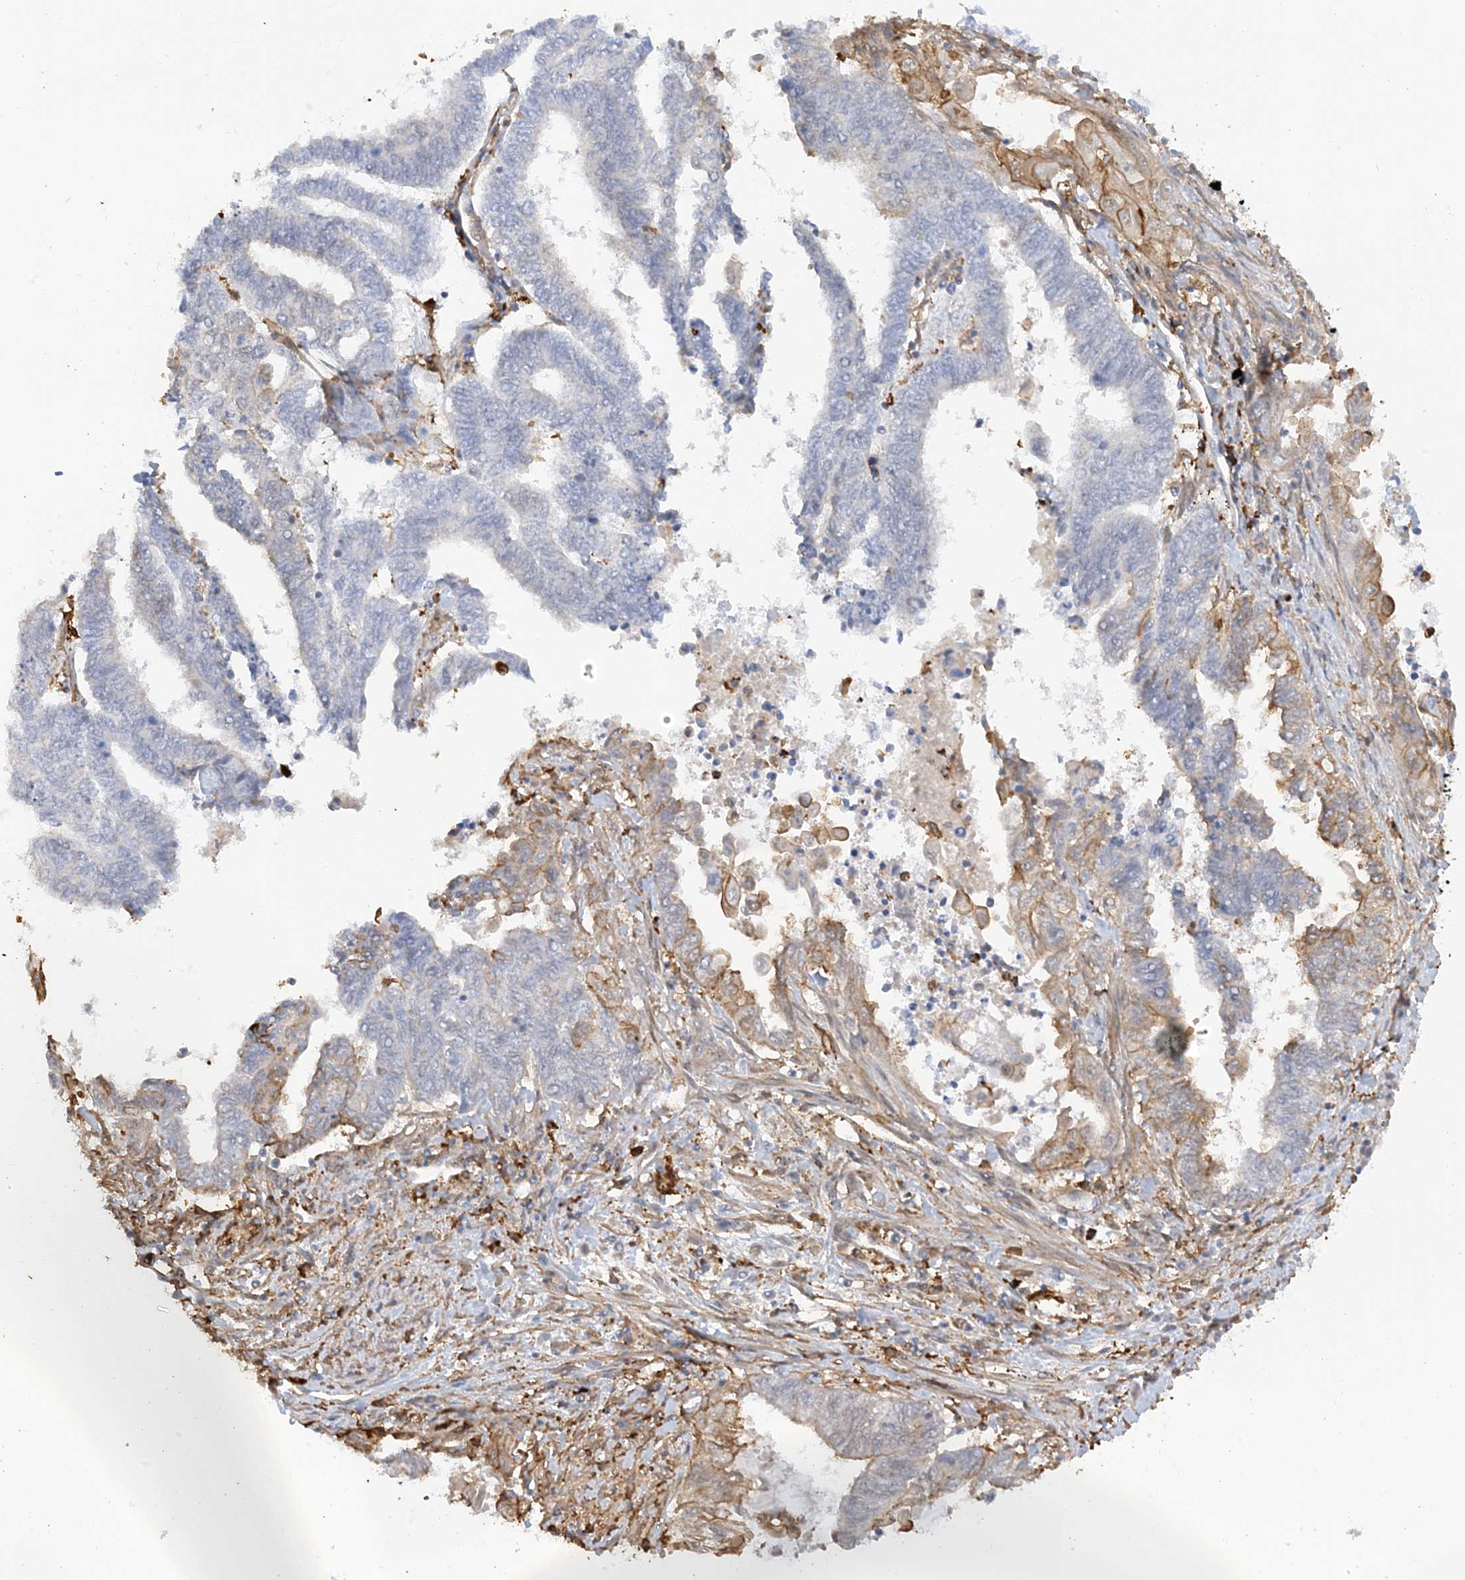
{"staining": {"intensity": "negative", "quantity": "none", "location": "none"}, "tissue": "endometrial cancer", "cell_type": "Tumor cells", "image_type": "cancer", "snomed": [{"axis": "morphology", "description": "Adenocarcinoma, NOS"}, {"axis": "topography", "description": "Uterus"}, {"axis": "topography", "description": "Endometrium"}], "caption": "DAB immunohistochemical staining of endometrial adenocarcinoma displays no significant positivity in tumor cells.", "gene": "PHACTR2", "patient": {"sex": "female", "age": 70}}